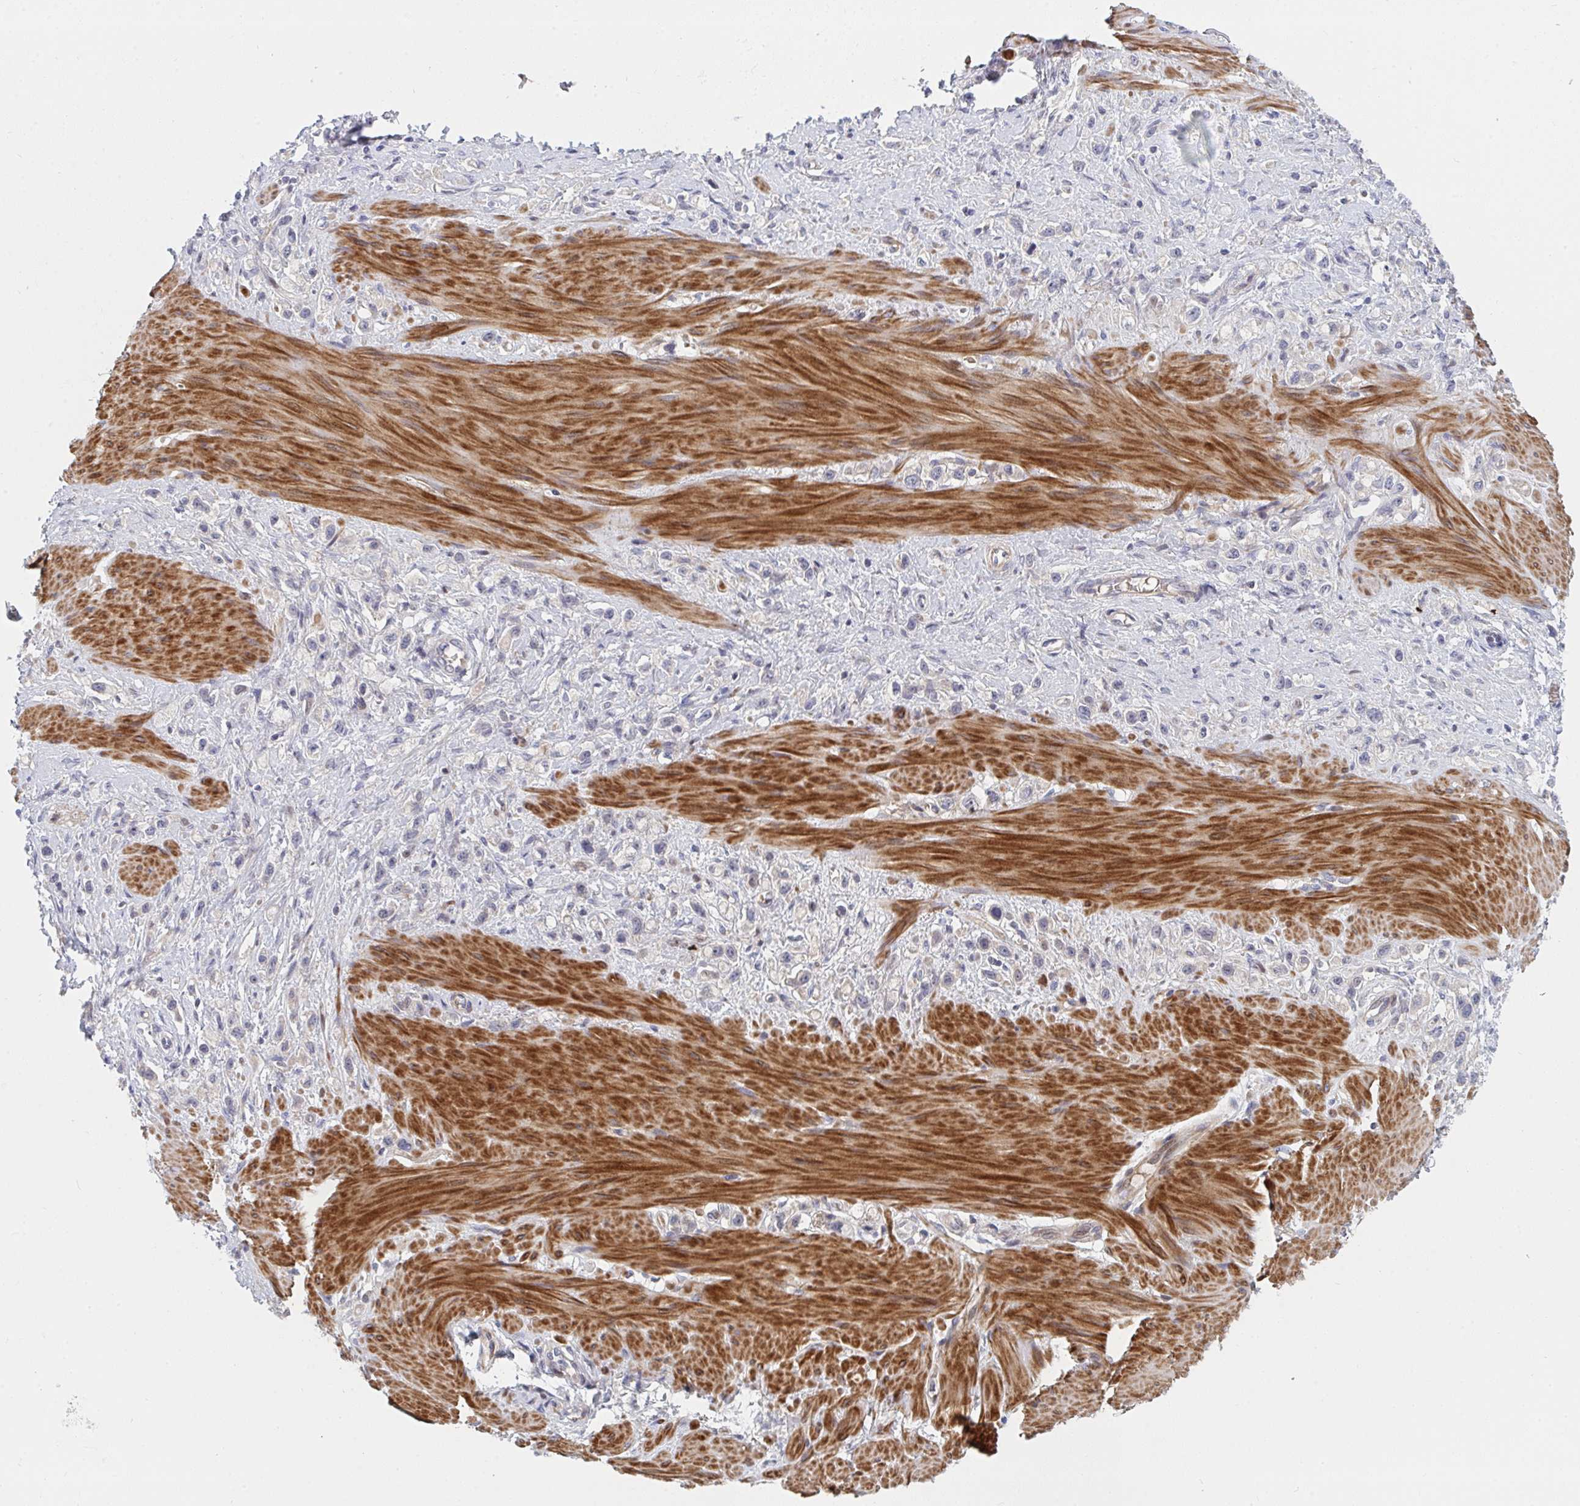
{"staining": {"intensity": "negative", "quantity": "none", "location": "none"}, "tissue": "stomach cancer", "cell_type": "Tumor cells", "image_type": "cancer", "snomed": [{"axis": "morphology", "description": "Adenocarcinoma, NOS"}, {"axis": "topography", "description": "Stomach"}], "caption": "Tumor cells are negative for brown protein staining in stomach adenocarcinoma.", "gene": "TNFSF4", "patient": {"sex": "female", "age": 65}}